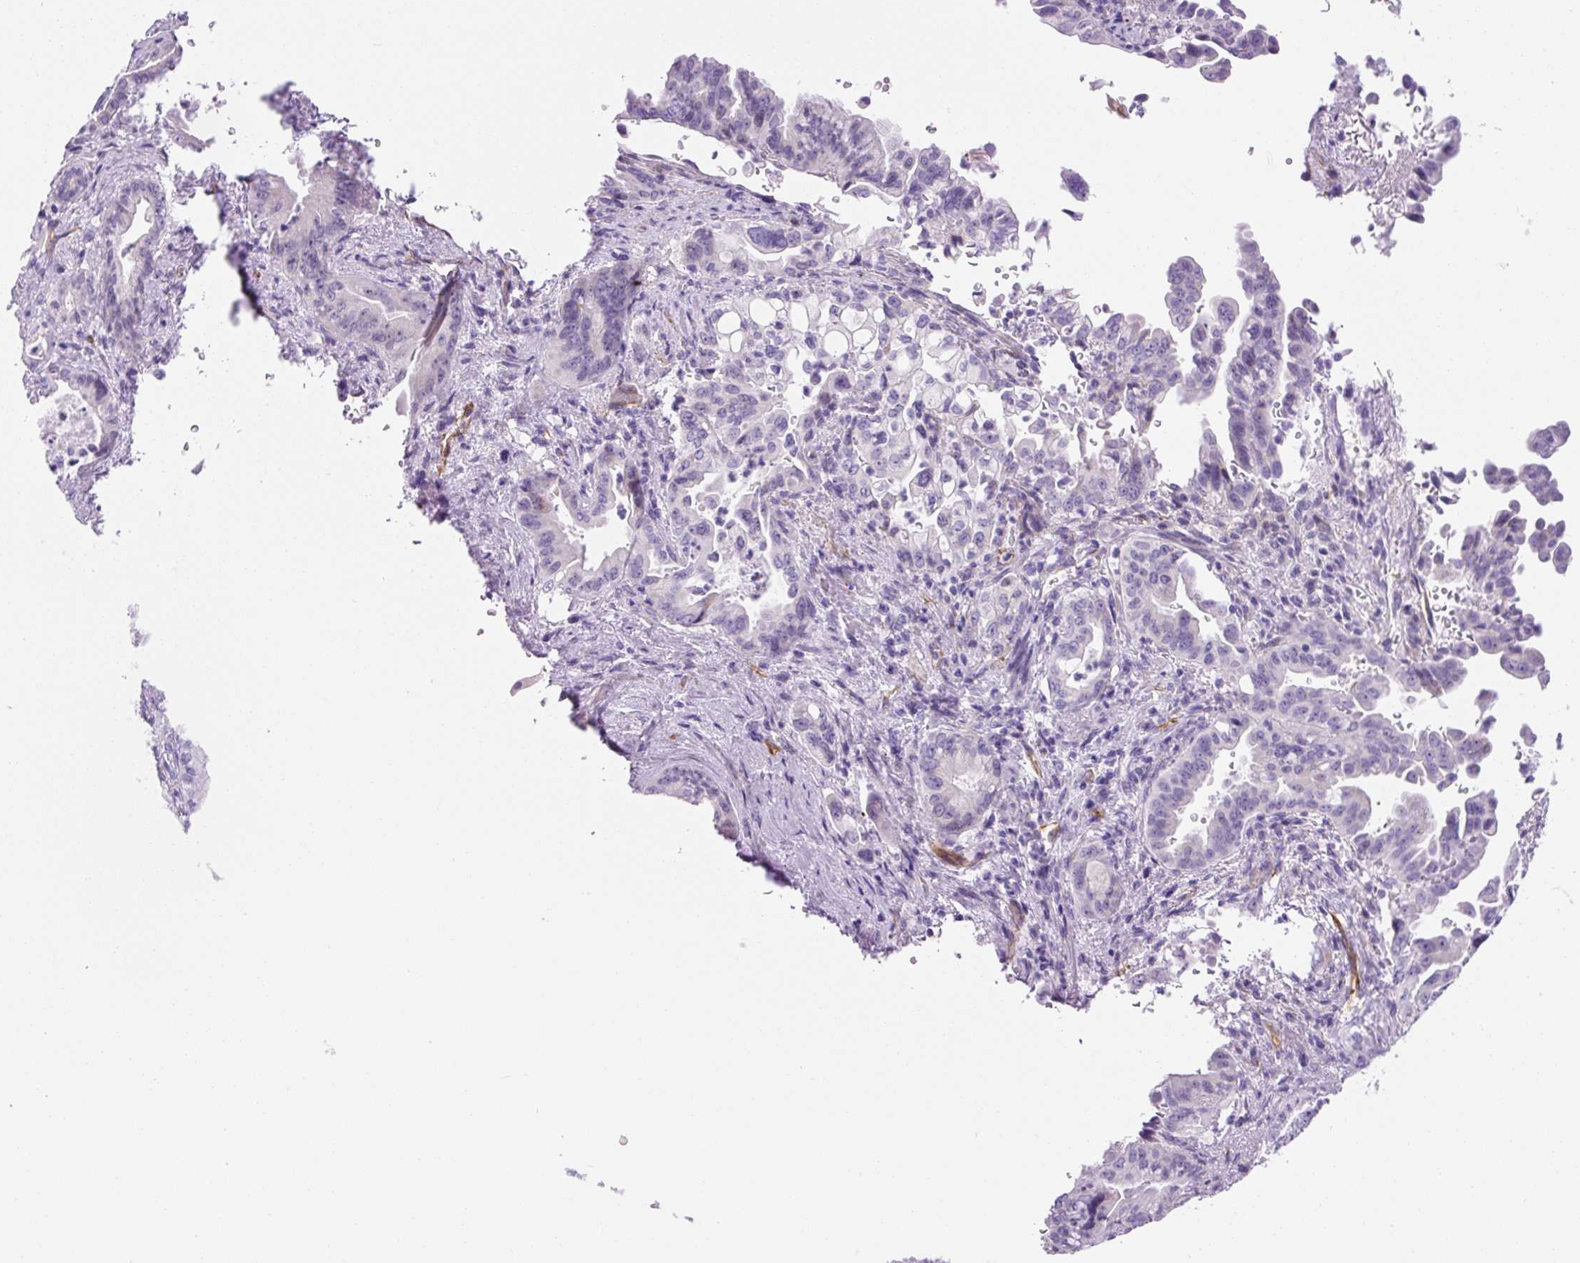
{"staining": {"intensity": "negative", "quantity": "none", "location": "none"}, "tissue": "pancreatic cancer", "cell_type": "Tumor cells", "image_type": "cancer", "snomed": [{"axis": "morphology", "description": "Adenocarcinoma, NOS"}, {"axis": "topography", "description": "Pancreas"}], "caption": "This is an IHC image of human pancreatic cancer (adenocarcinoma). There is no positivity in tumor cells.", "gene": "ASB4", "patient": {"sex": "male", "age": 70}}